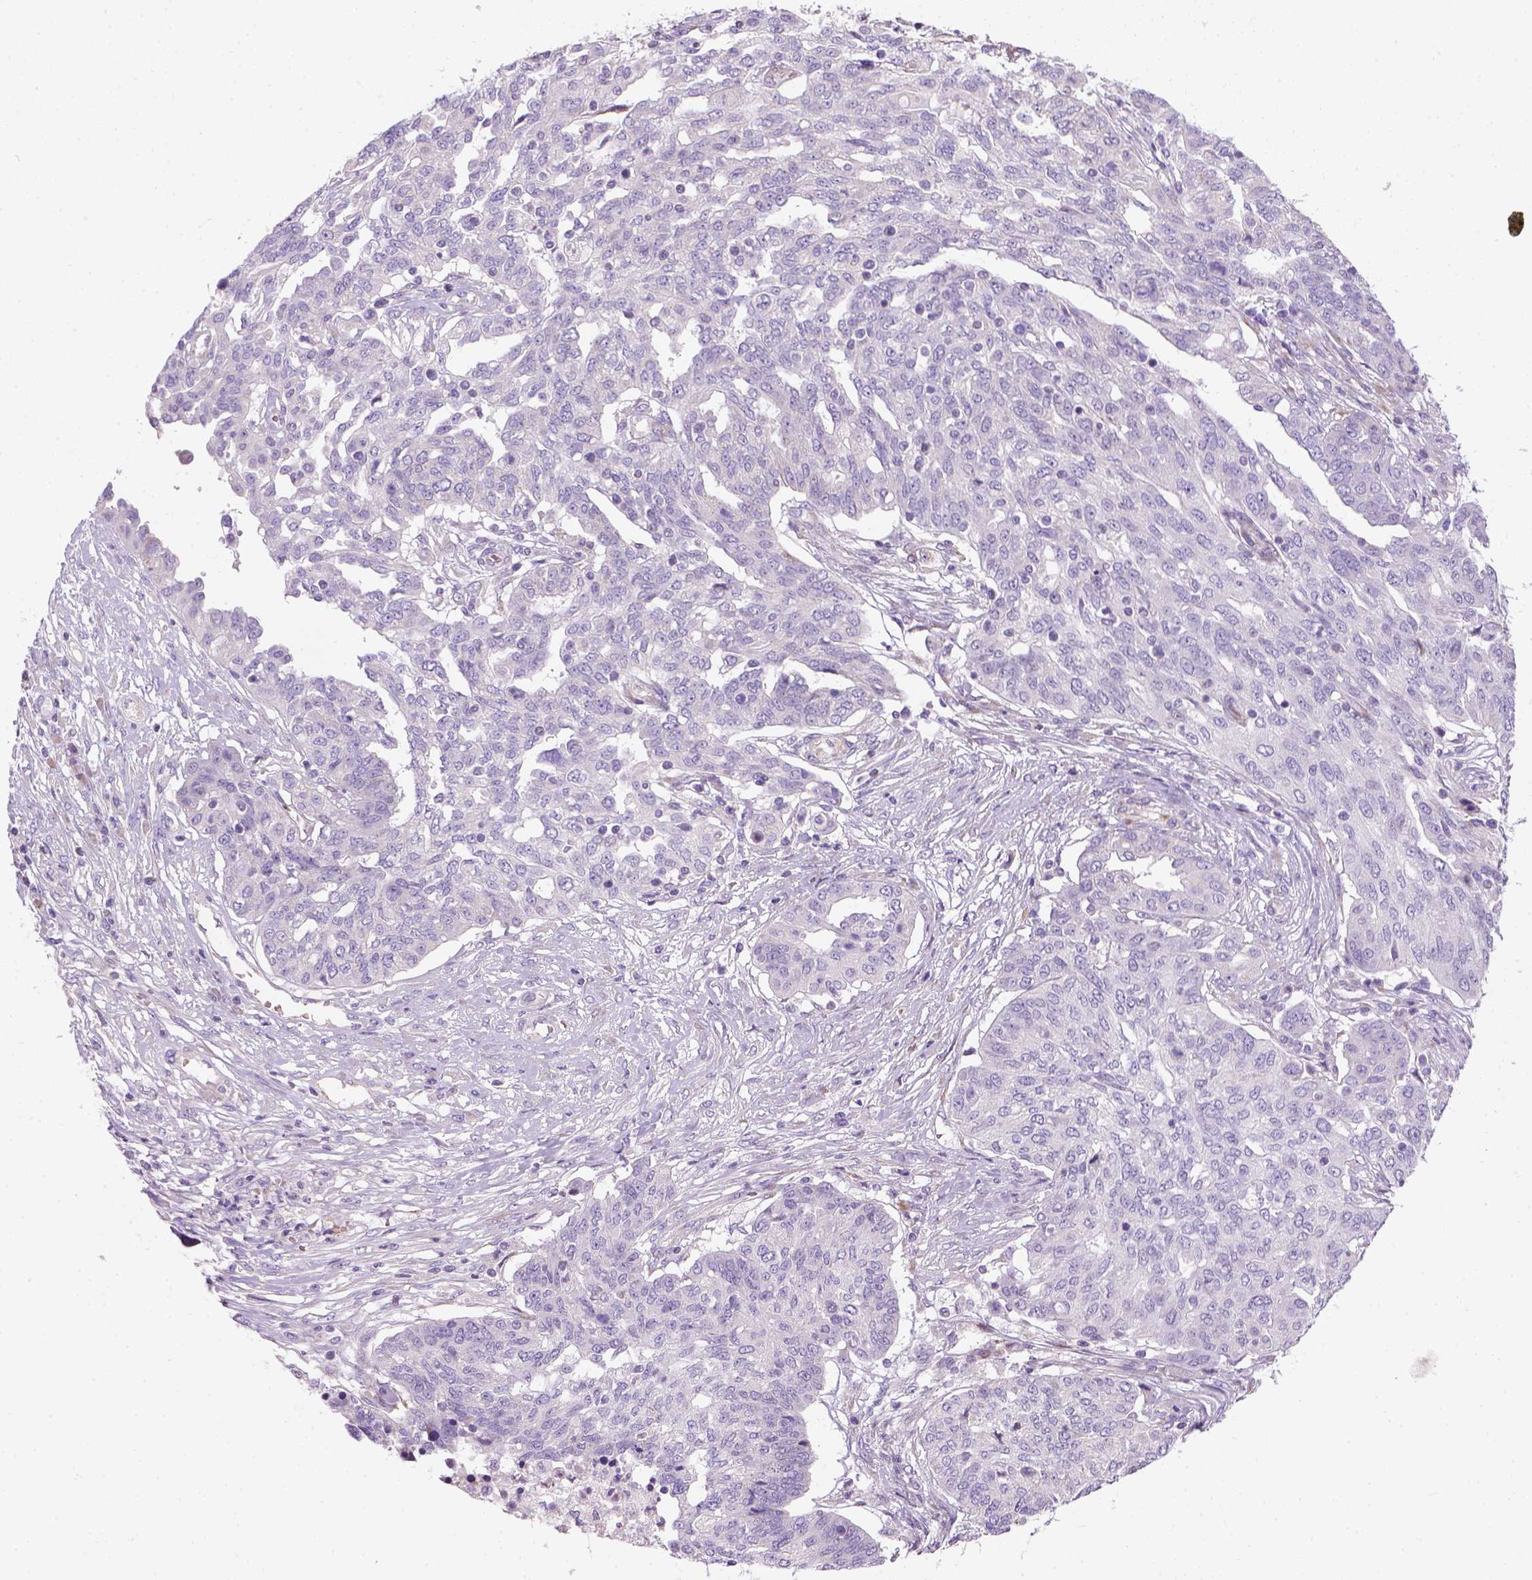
{"staining": {"intensity": "negative", "quantity": "none", "location": "none"}, "tissue": "ovarian cancer", "cell_type": "Tumor cells", "image_type": "cancer", "snomed": [{"axis": "morphology", "description": "Cystadenocarcinoma, serous, NOS"}, {"axis": "topography", "description": "Ovary"}], "caption": "IHC image of human ovarian cancer (serous cystadenocarcinoma) stained for a protein (brown), which reveals no positivity in tumor cells.", "gene": "CES2", "patient": {"sex": "female", "age": 67}}